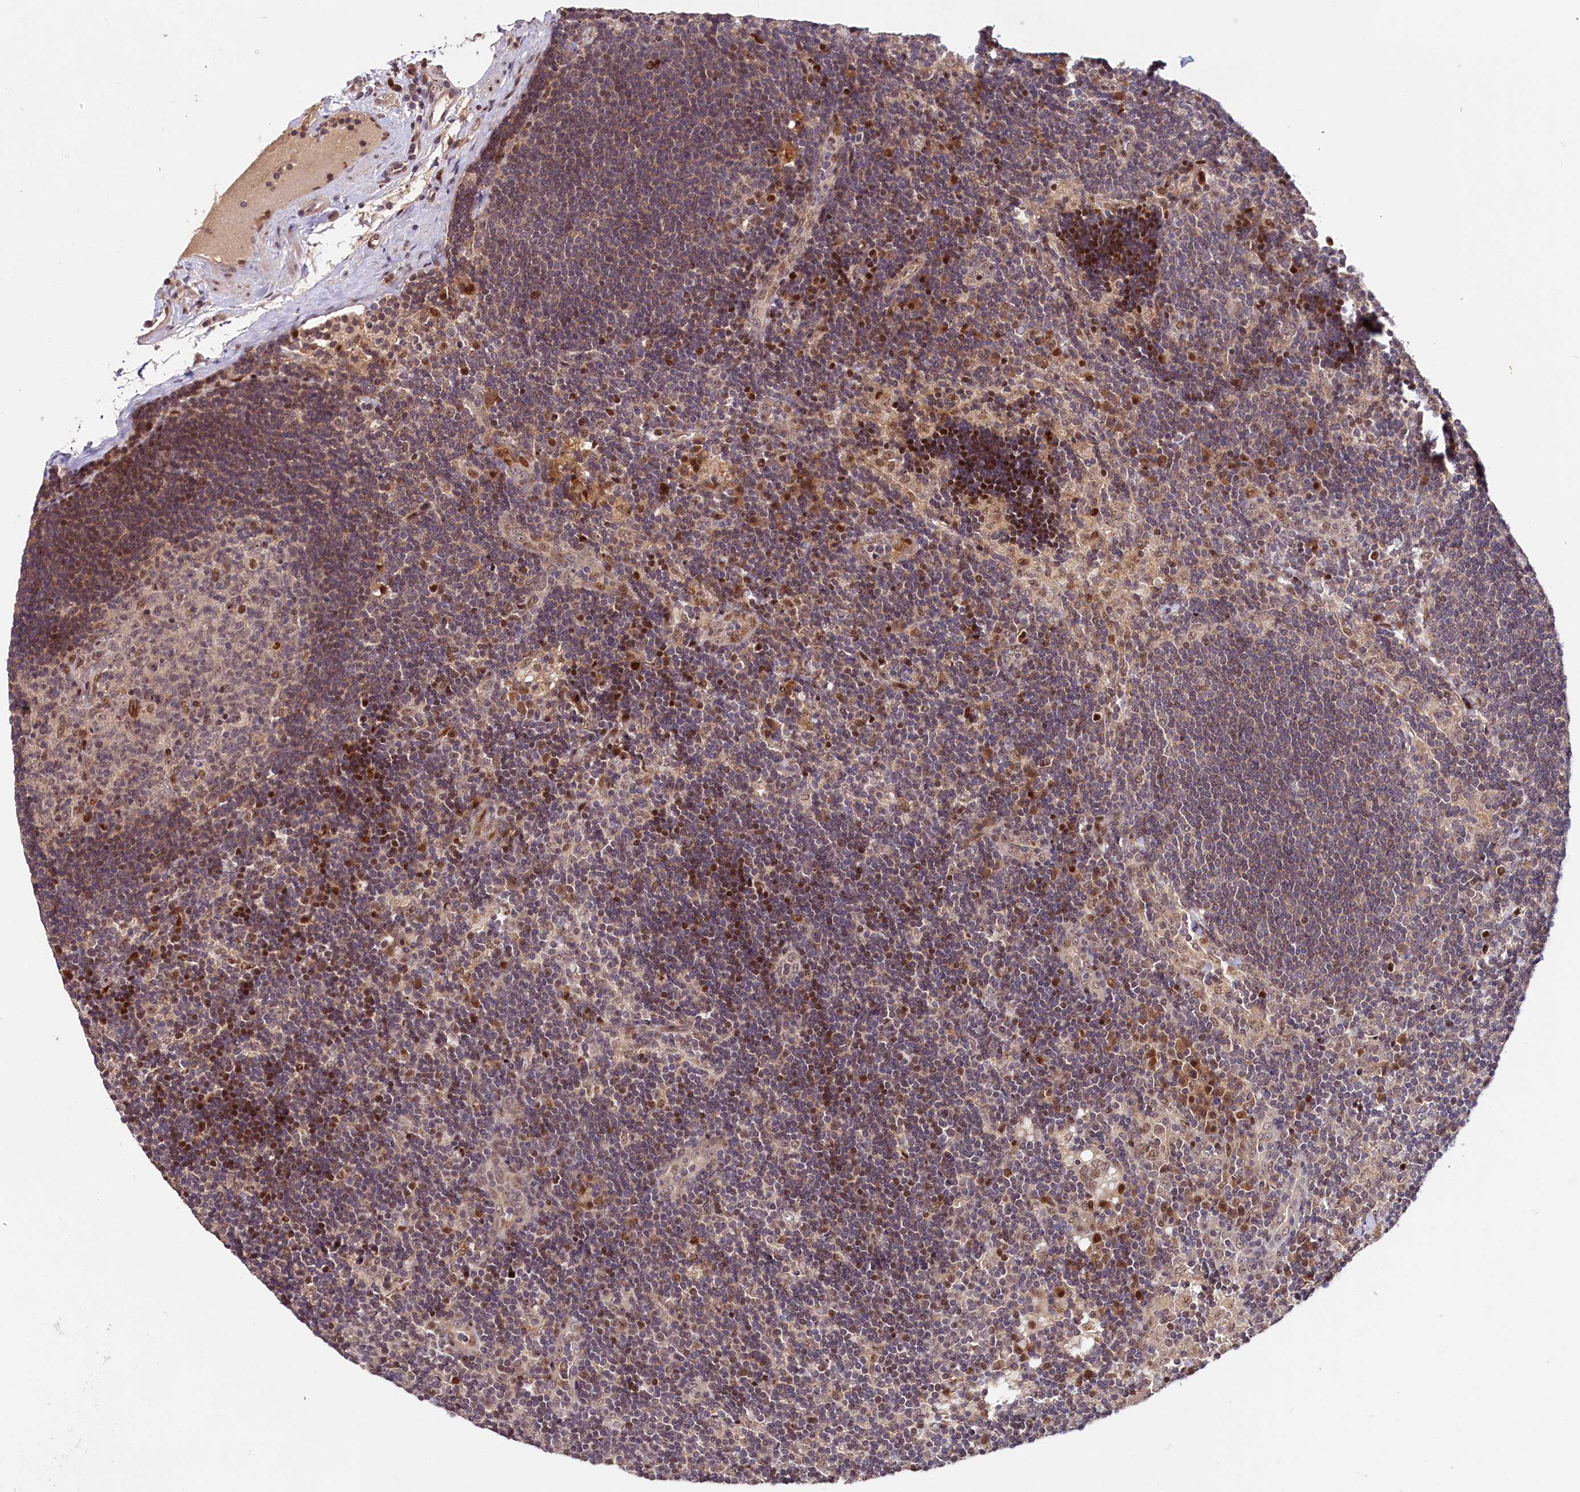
{"staining": {"intensity": "moderate", "quantity": "<25%", "location": "cytoplasmic/membranous,nuclear"}, "tissue": "lymph node", "cell_type": "Germinal center cells", "image_type": "normal", "snomed": [{"axis": "morphology", "description": "Normal tissue, NOS"}, {"axis": "topography", "description": "Lymph node"}], "caption": "Protein staining displays moderate cytoplasmic/membranous,nuclear staining in about <25% of germinal center cells in unremarkable lymph node. The staining is performed using DAB (3,3'-diaminobenzidine) brown chromogen to label protein expression. The nuclei are counter-stained blue using hematoxylin.", "gene": "N4BP2L1", "patient": {"sex": "male", "age": 24}}